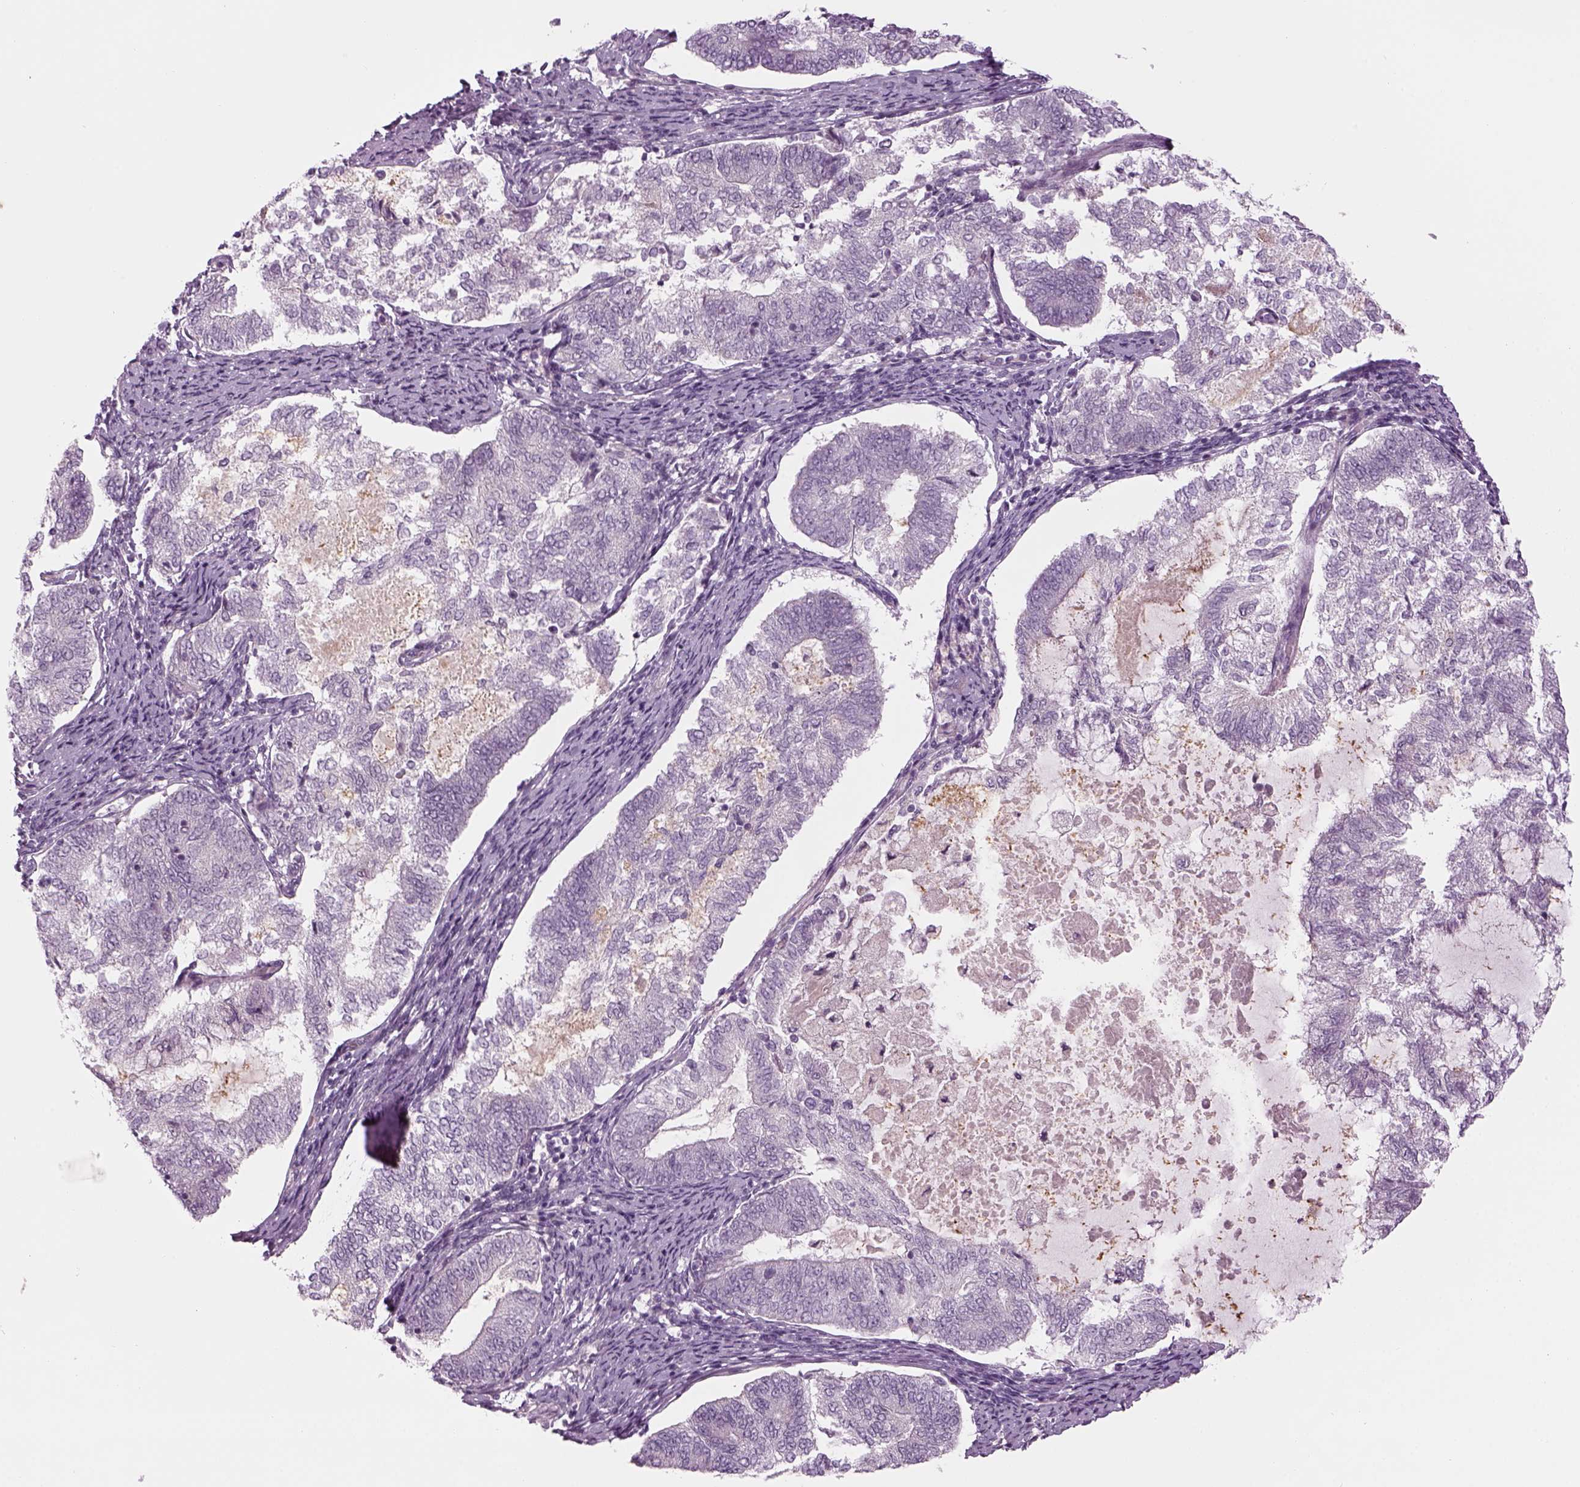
{"staining": {"intensity": "negative", "quantity": "none", "location": "none"}, "tissue": "endometrial cancer", "cell_type": "Tumor cells", "image_type": "cancer", "snomed": [{"axis": "morphology", "description": "Adenocarcinoma, NOS"}, {"axis": "topography", "description": "Endometrium"}], "caption": "IHC of endometrial cancer demonstrates no staining in tumor cells.", "gene": "LRRIQ3", "patient": {"sex": "female", "age": 65}}